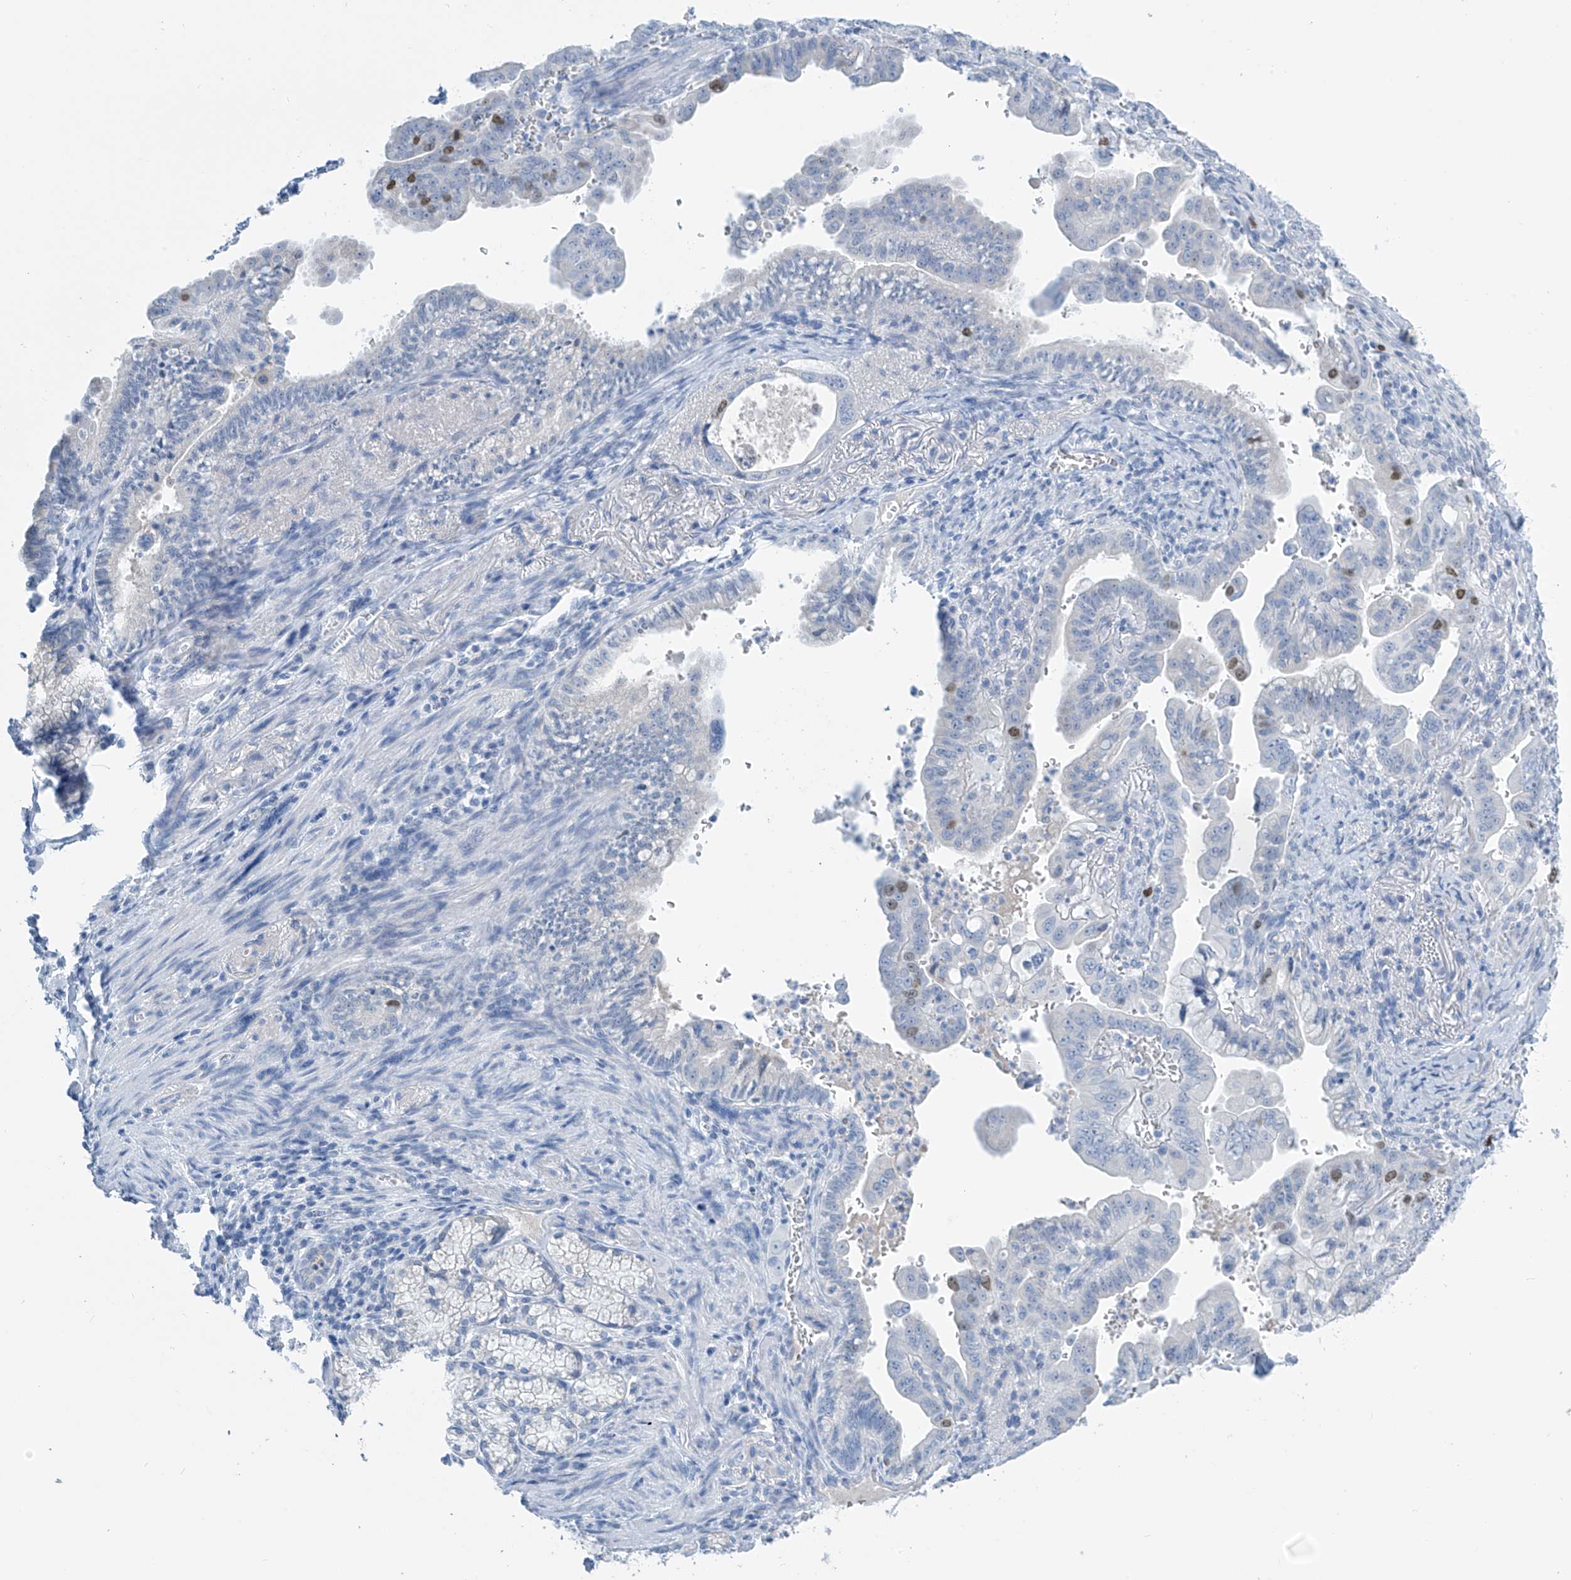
{"staining": {"intensity": "weak", "quantity": "<25%", "location": "nuclear"}, "tissue": "pancreatic cancer", "cell_type": "Tumor cells", "image_type": "cancer", "snomed": [{"axis": "morphology", "description": "Adenocarcinoma, NOS"}, {"axis": "topography", "description": "Pancreas"}], "caption": "Tumor cells are negative for brown protein staining in pancreatic cancer.", "gene": "SGO2", "patient": {"sex": "male", "age": 70}}